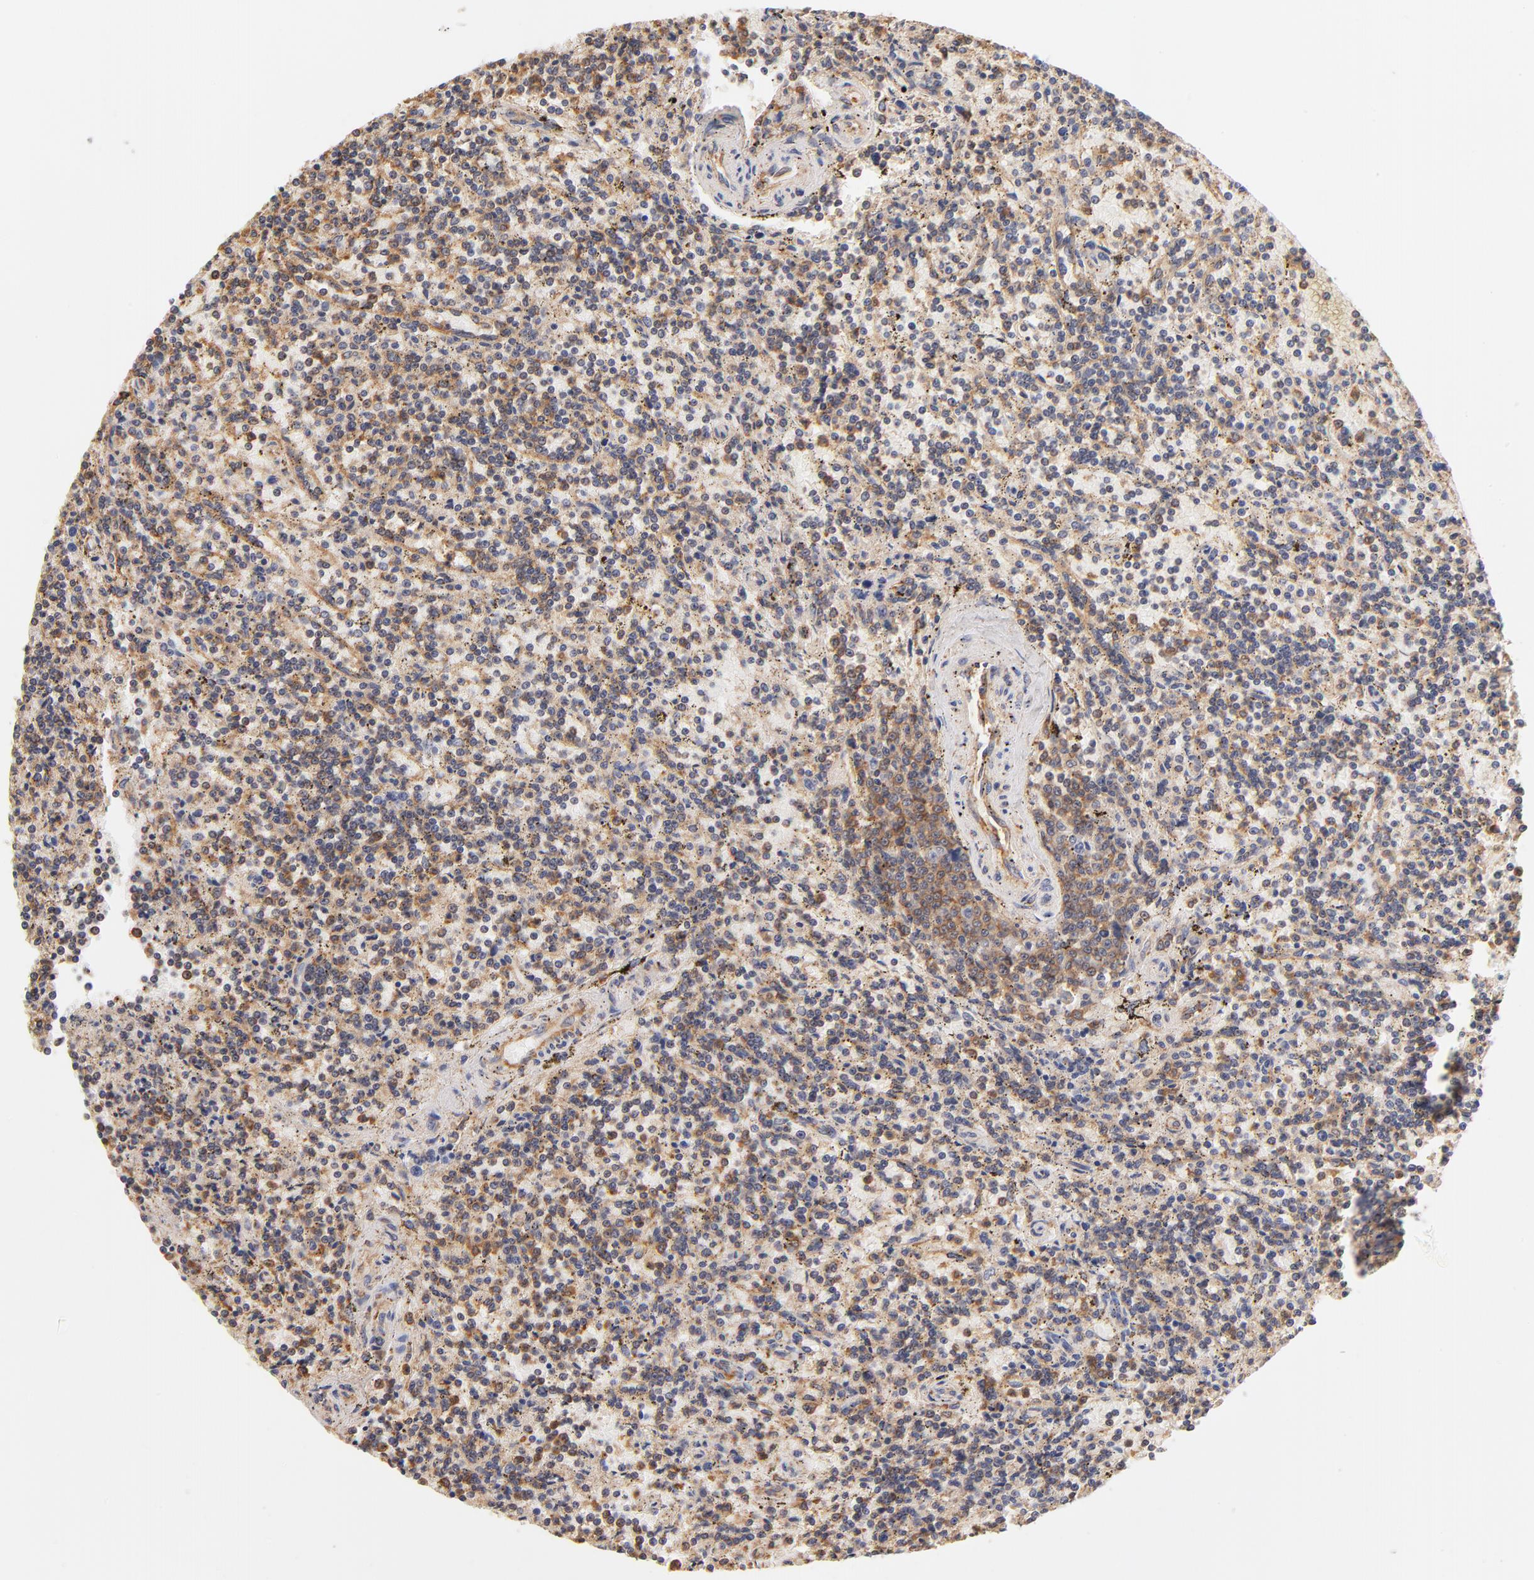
{"staining": {"intensity": "moderate", "quantity": "25%-75%", "location": "cytoplasmic/membranous"}, "tissue": "lymphoma", "cell_type": "Tumor cells", "image_type": "cancer", "snomed": [{"axis": "morphology", "description": "Malignant lymphoma, non-Hodgkin's type, Low grade"}, {"axis": "topography", "description": "Spleen"}], "caption": "DAB (3,3'-diaminobenzidine) immunohistochemical staining of malignant lymphoma, non-Hodgkin's type (low-grade) reveals moderate cytoplasmic/membranous protein expression in approximately 25%-75% of tumor cells.", "gene": "FCMR", "patient": {"sex": "male", "age": 73}}